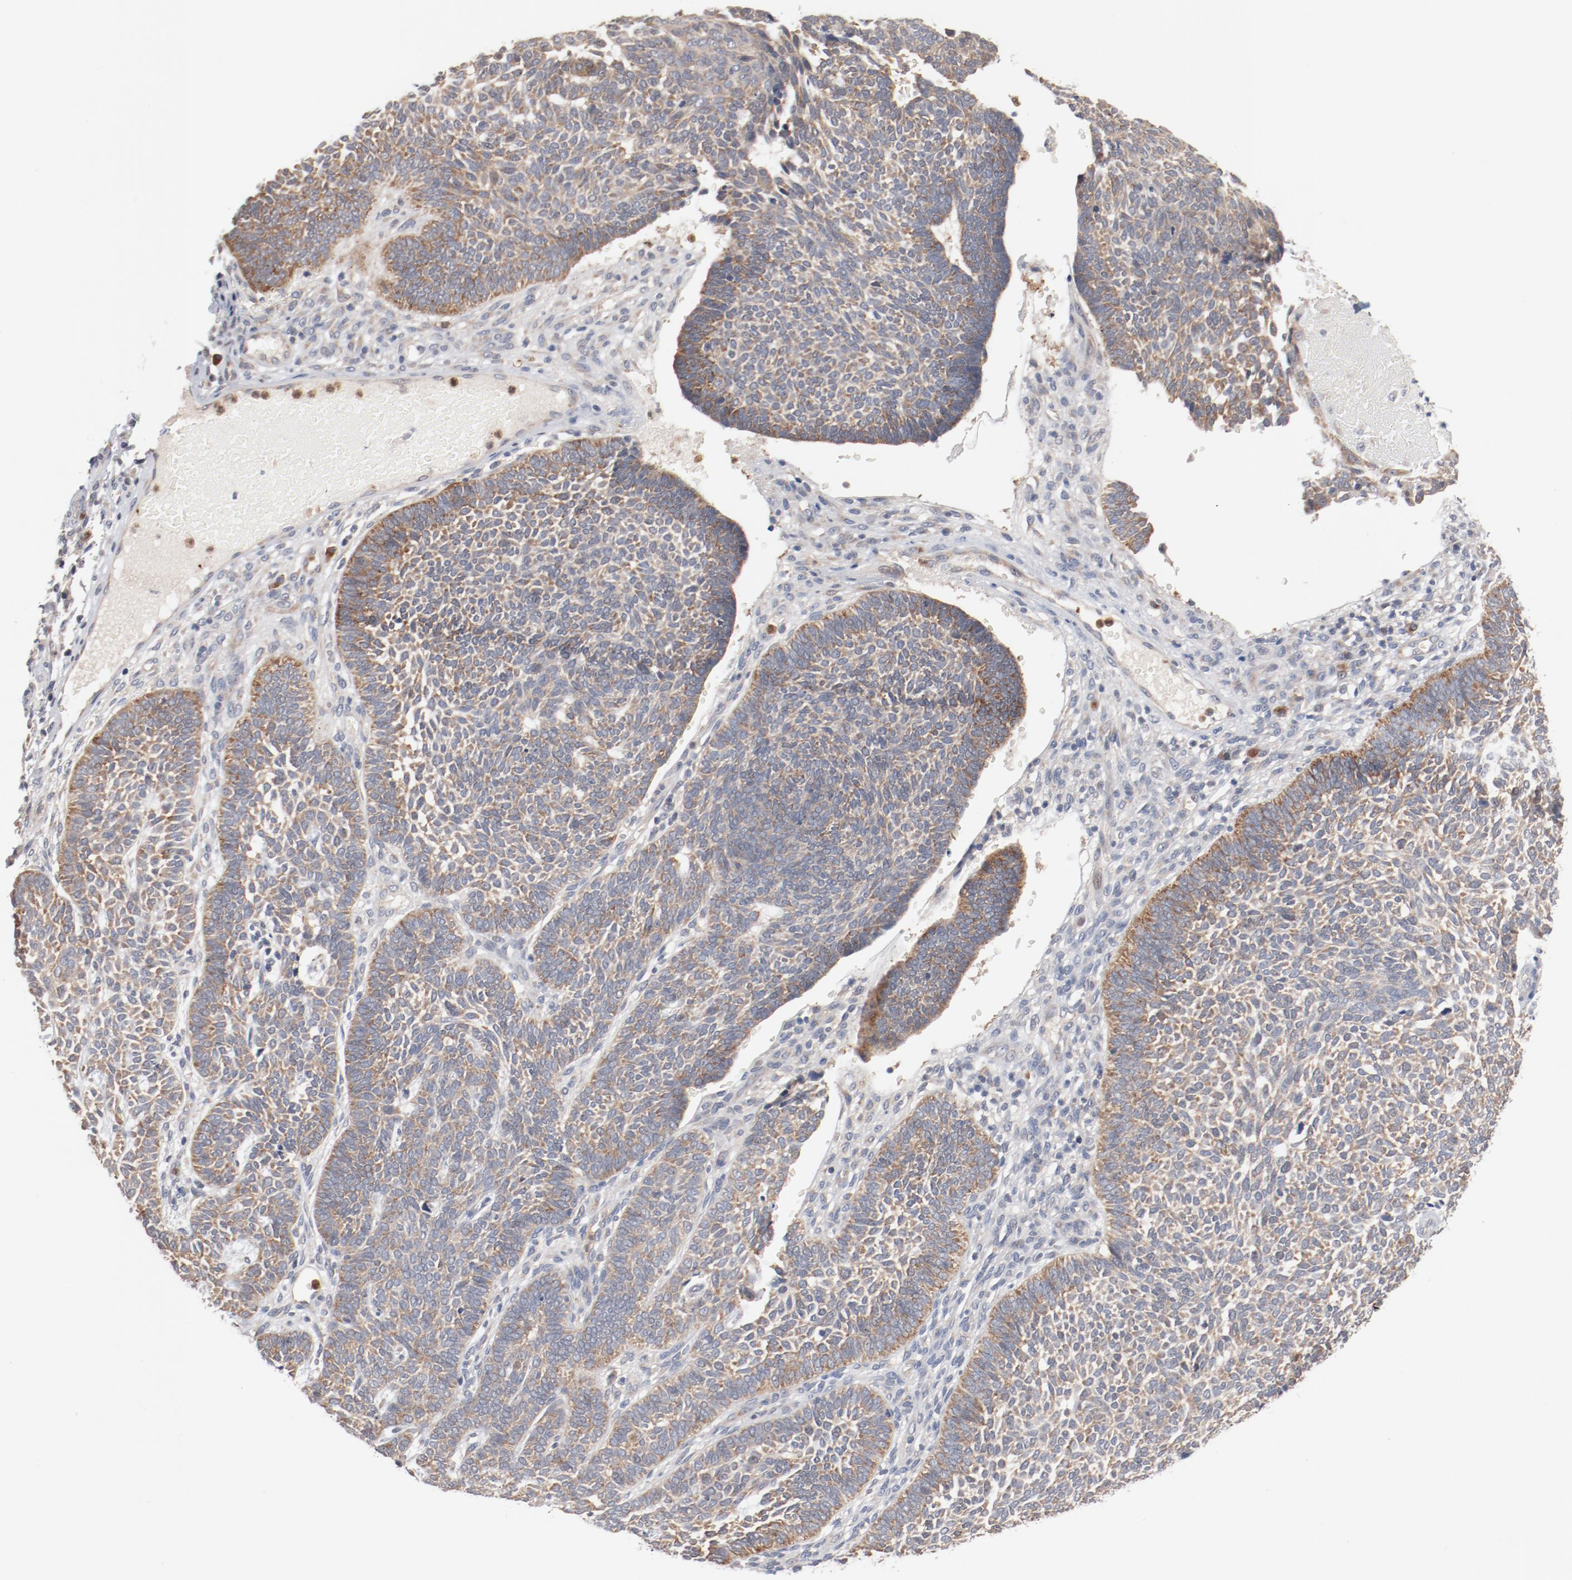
{"staining": {"intensity": "weak", "quantity": ">75%", "location": "cytoplasmic/membranous"}, "tissue": "skin cancer", "cell_type": "Tumor cells", "image_type": "cancer", "snomed": [{"axis": "morphology", "description": "Normal tissue, NOS"}, {"axis": "morphology", "description": "Basal cell carcinoma"}, {"axis": "topography", "description": "Skin"}], "caption": "Skin basal cell carcinoma stained with immunohistochemistry (IHC) exhibits weak cytoplasmic/membranous staining in about >75% of tumor cells.", "gene": "RNASE11", "patient": {"sex": "male", "age": 87}}